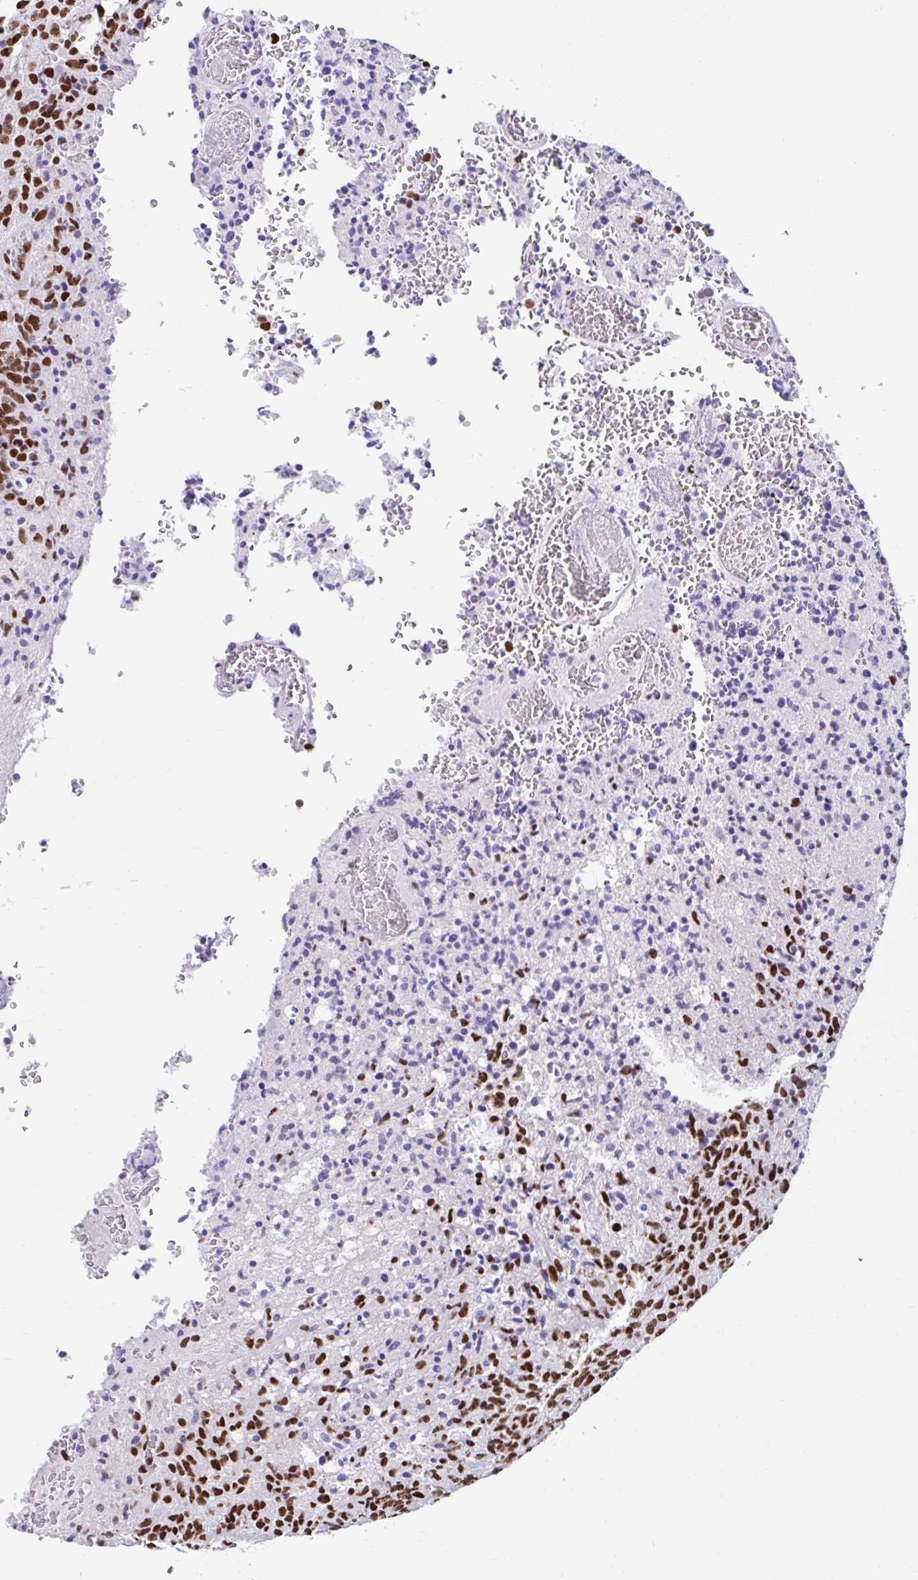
{"staining": {"intensity": "strong", "quantity": ">75%", "location": "nuclear"}, "tissue": "glioma", "cell_type": "Tumor cells", "image_type": "cancer", "snomed": [{"axis": "morphology", "description": "Glioma, malignant, High grade"}, {"axis": "topography", "description": "Brain"}], "caption": "Immunohistochemistry of human glioma displays high levels of strong nuclear positivity in approximately >75% of tumor cells. (Stains: DAB (3,3'-diaminobenzidine) in brown, nuclei in blue, Microscopy: brightfield microscopy at high magnification).", "gene": "KHDRBS1", "patient": {"sex": "male", "age": 36}}